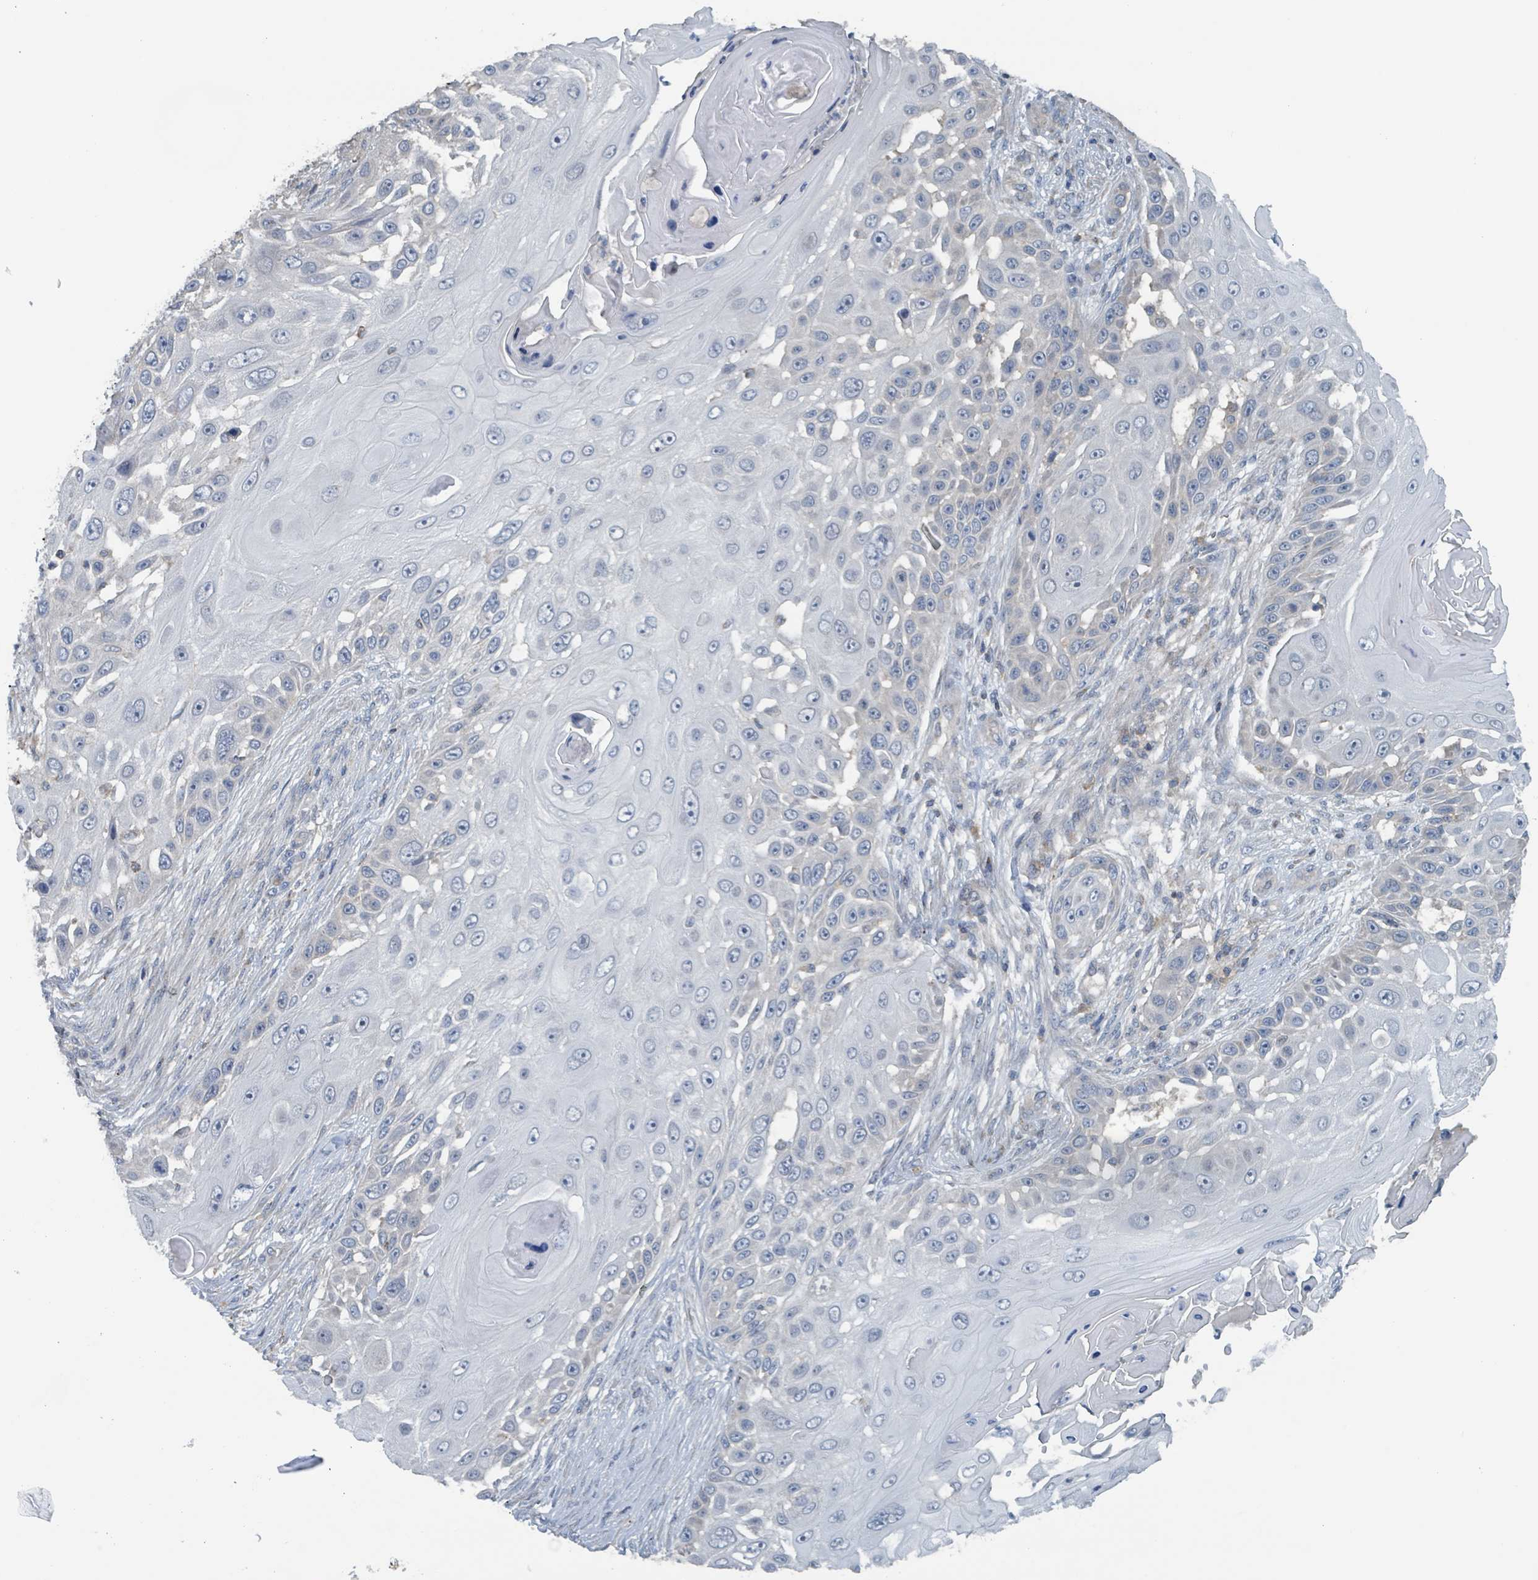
{"staining": {"intensity": "negative", "quantity": "none", "location": "none"}, "tissue": "skin cancer", "cell_type": "Tumor cells", "image_type": "cancer", "snomed": [{"axis": "morphology", "description": "Squamous cell carcinoma, NOS"}, {"axis": "topography", "description": "Skin"}], "caption": "Tumor cells show no significant protein staining in squamous cell carcinoma (skin).", "gene": "ACBD4", "patient": {"sex": "female", "age": 44}}